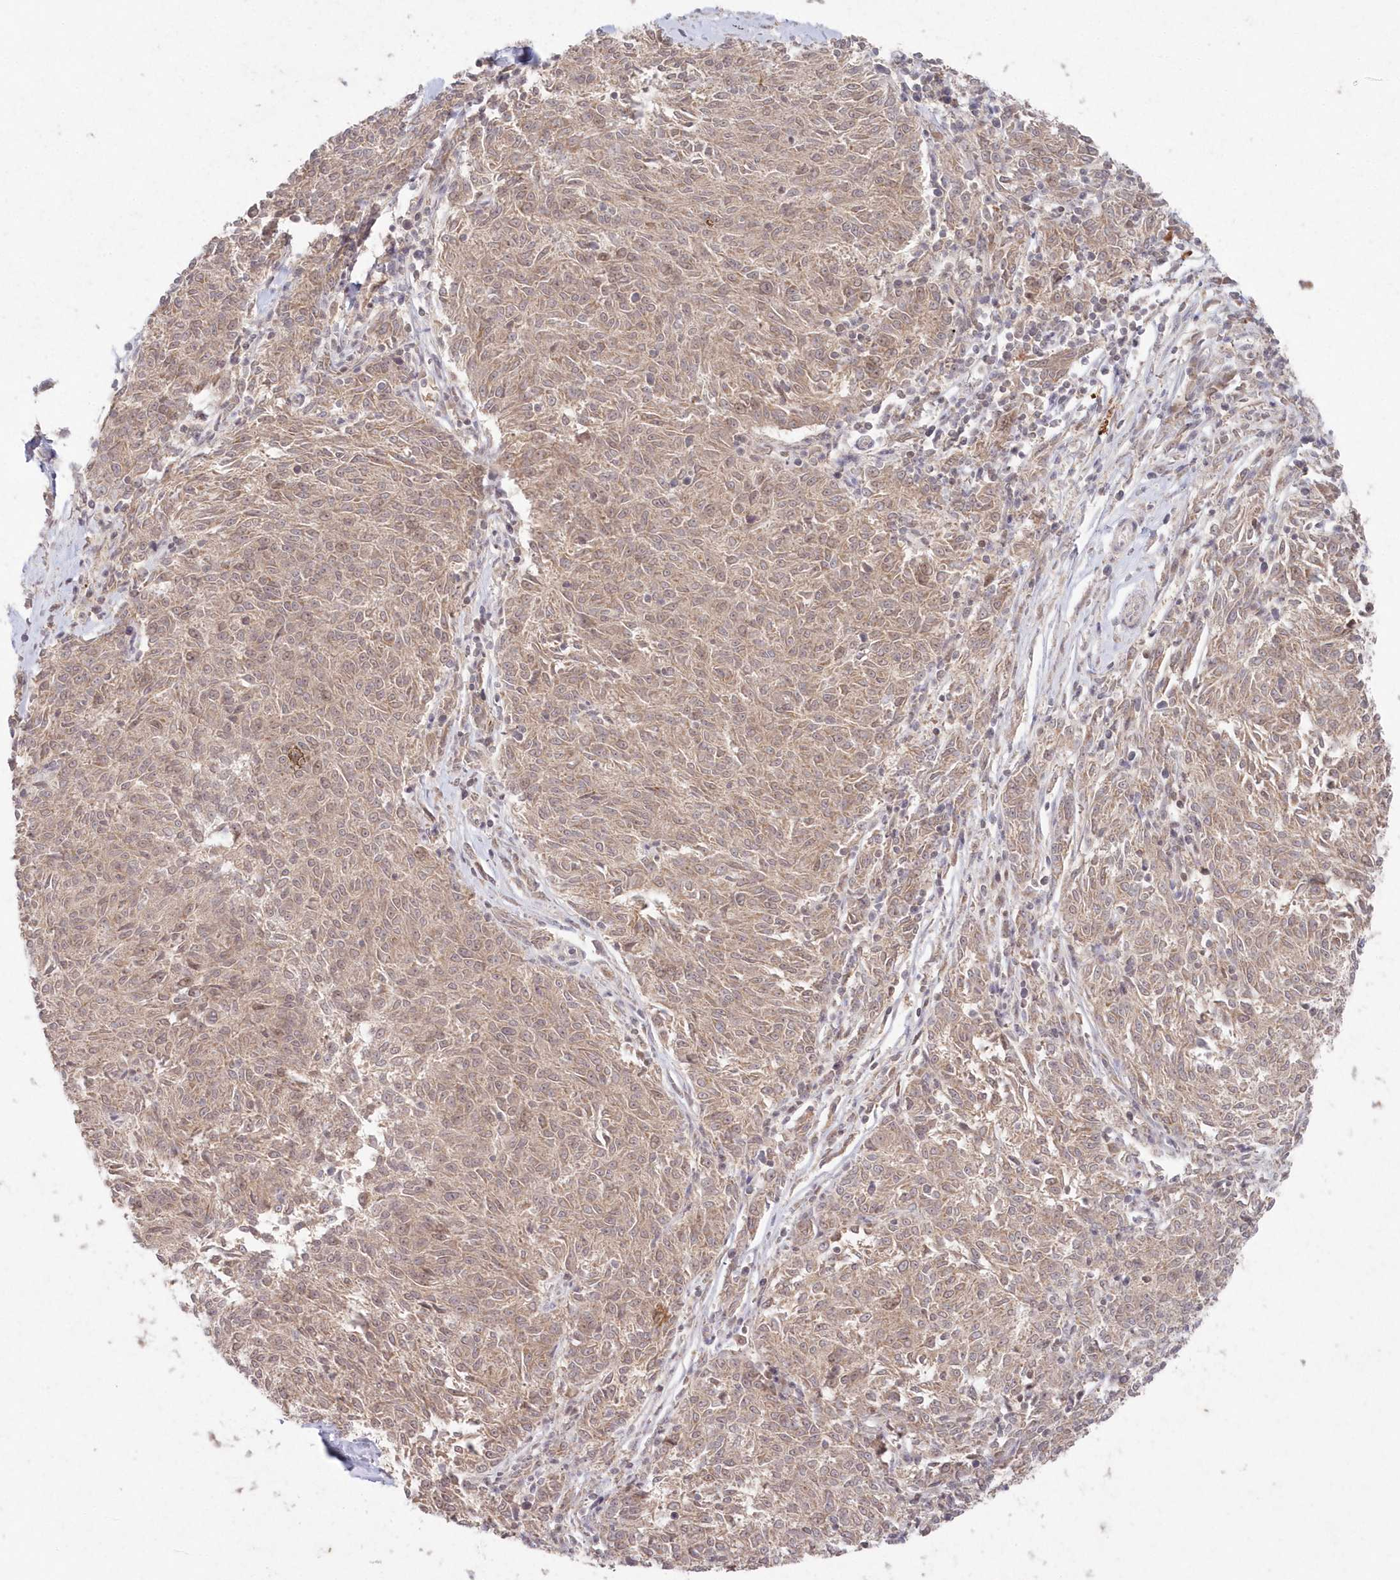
{"staining": {"intensity": "weak", "quantity": "25%-75%", "location": "nuclear"}, "tissue": "melanoma", "cell_type": "Tumor cells", "image_type": "cancer", "snomed": [{"axis": "morphology", "description": "Malignant melanoma, NOS"}, {"axis": "topography", "description": "Skin"}], "caption": "Immunohistochemical staining of malignant melanoma reveals low levels of weak nuclear protein expression in about 25%-75% of tumor cells.", "gene": "ASCC1", "patient": {"sex": "female", "age": 72}}